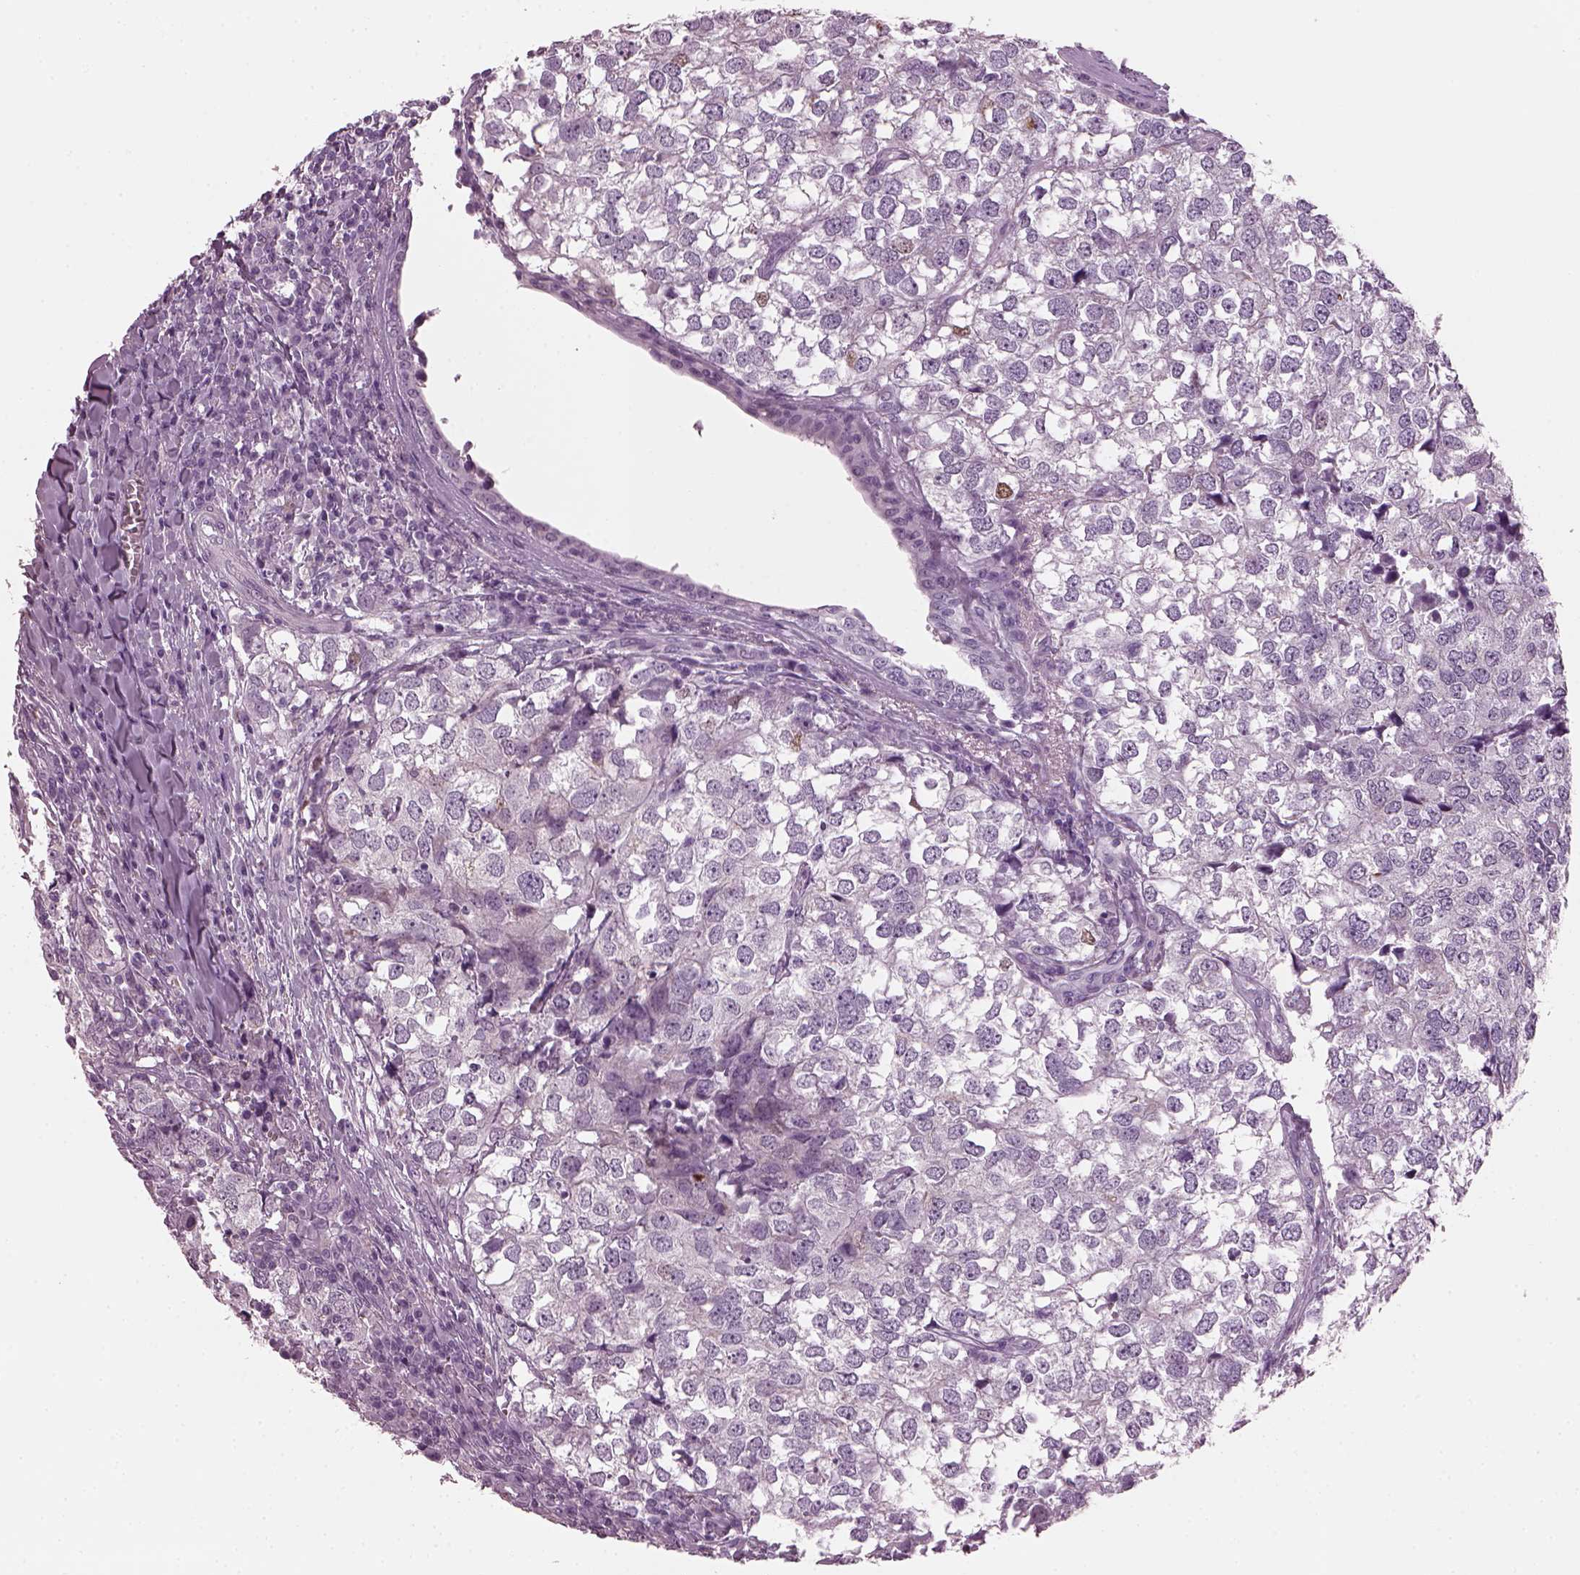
{"staining": {"intensity": "negative", "quantity": "none", "location": "none"}, "tissue": "breast cancer", "cell_type": "Tumor cells", "image_type": "cancer", "snomed": [{"axis": "morphology", "description": "Duct carcinoma"}, {"axis": "topography", "description": "Breast"}], "caption": "An IHC photomicrograph of breast cancer (infiltrating ductal carcinoma) is shown. There is no staining in tumor cells of breast cancer (infiltrating ductal carcinoma).", "gene": "PRR9", "patient": {"sex": "female", "age": 30}}